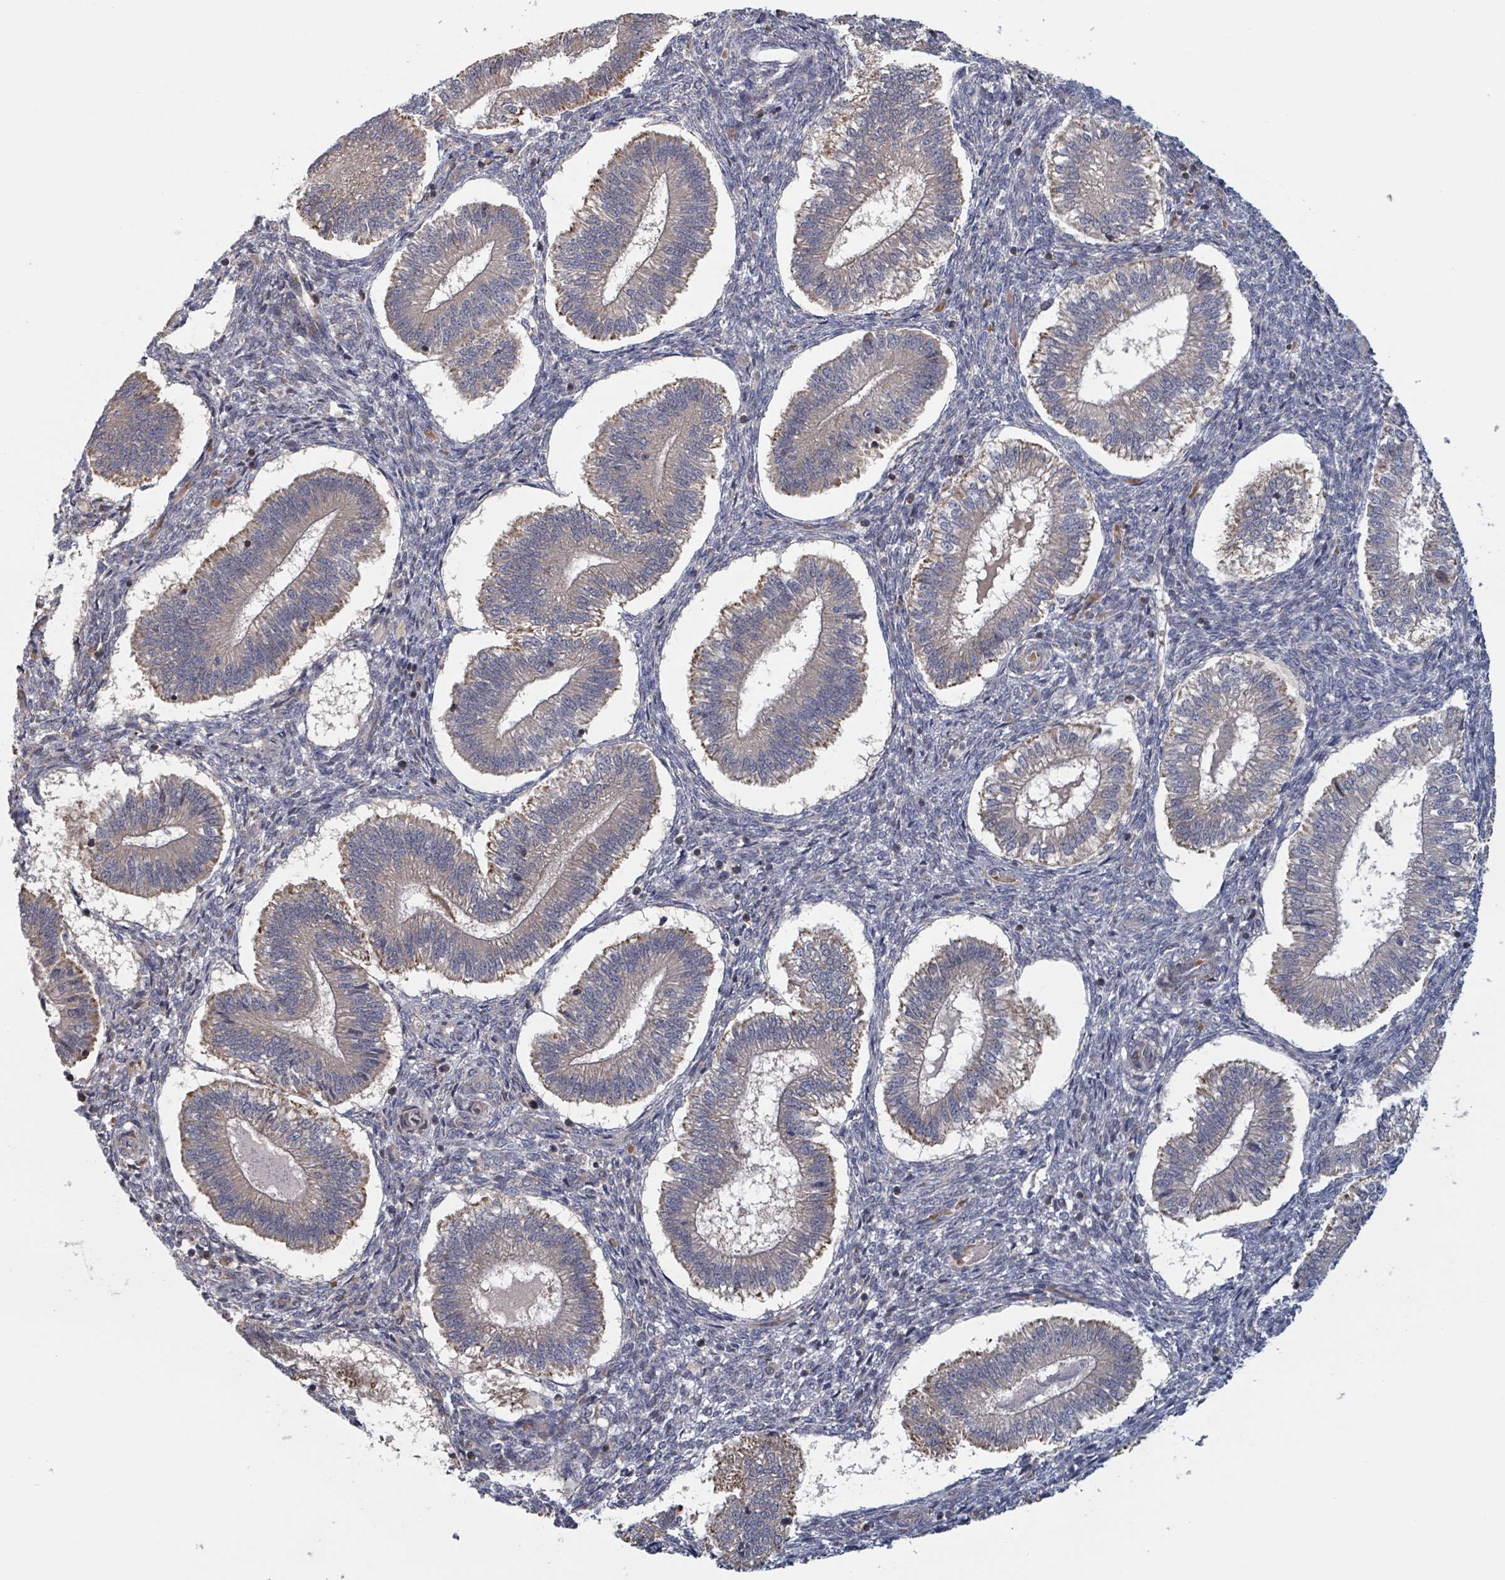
{"staining": {"intensity": "weak", "quantity": "25%-75%", "location": "cytoplasmic/membranous"}, "tissue": "endometrium", "cell_type": "Cells in endometrial stroma", "image_type": "normal", "snomed": [{"axis": "morphology", "description": "Normal tissue, NOS"}, {"axis": "topography", "description": "Endometrium"}], "caption": "An image of endometrium stained for a protein displays weak cytoplasmic/membranous brown staining in cells in endometrial stroma.", "gene": "HIVEP1", "patient": {"sex": "female", "age": 25}}